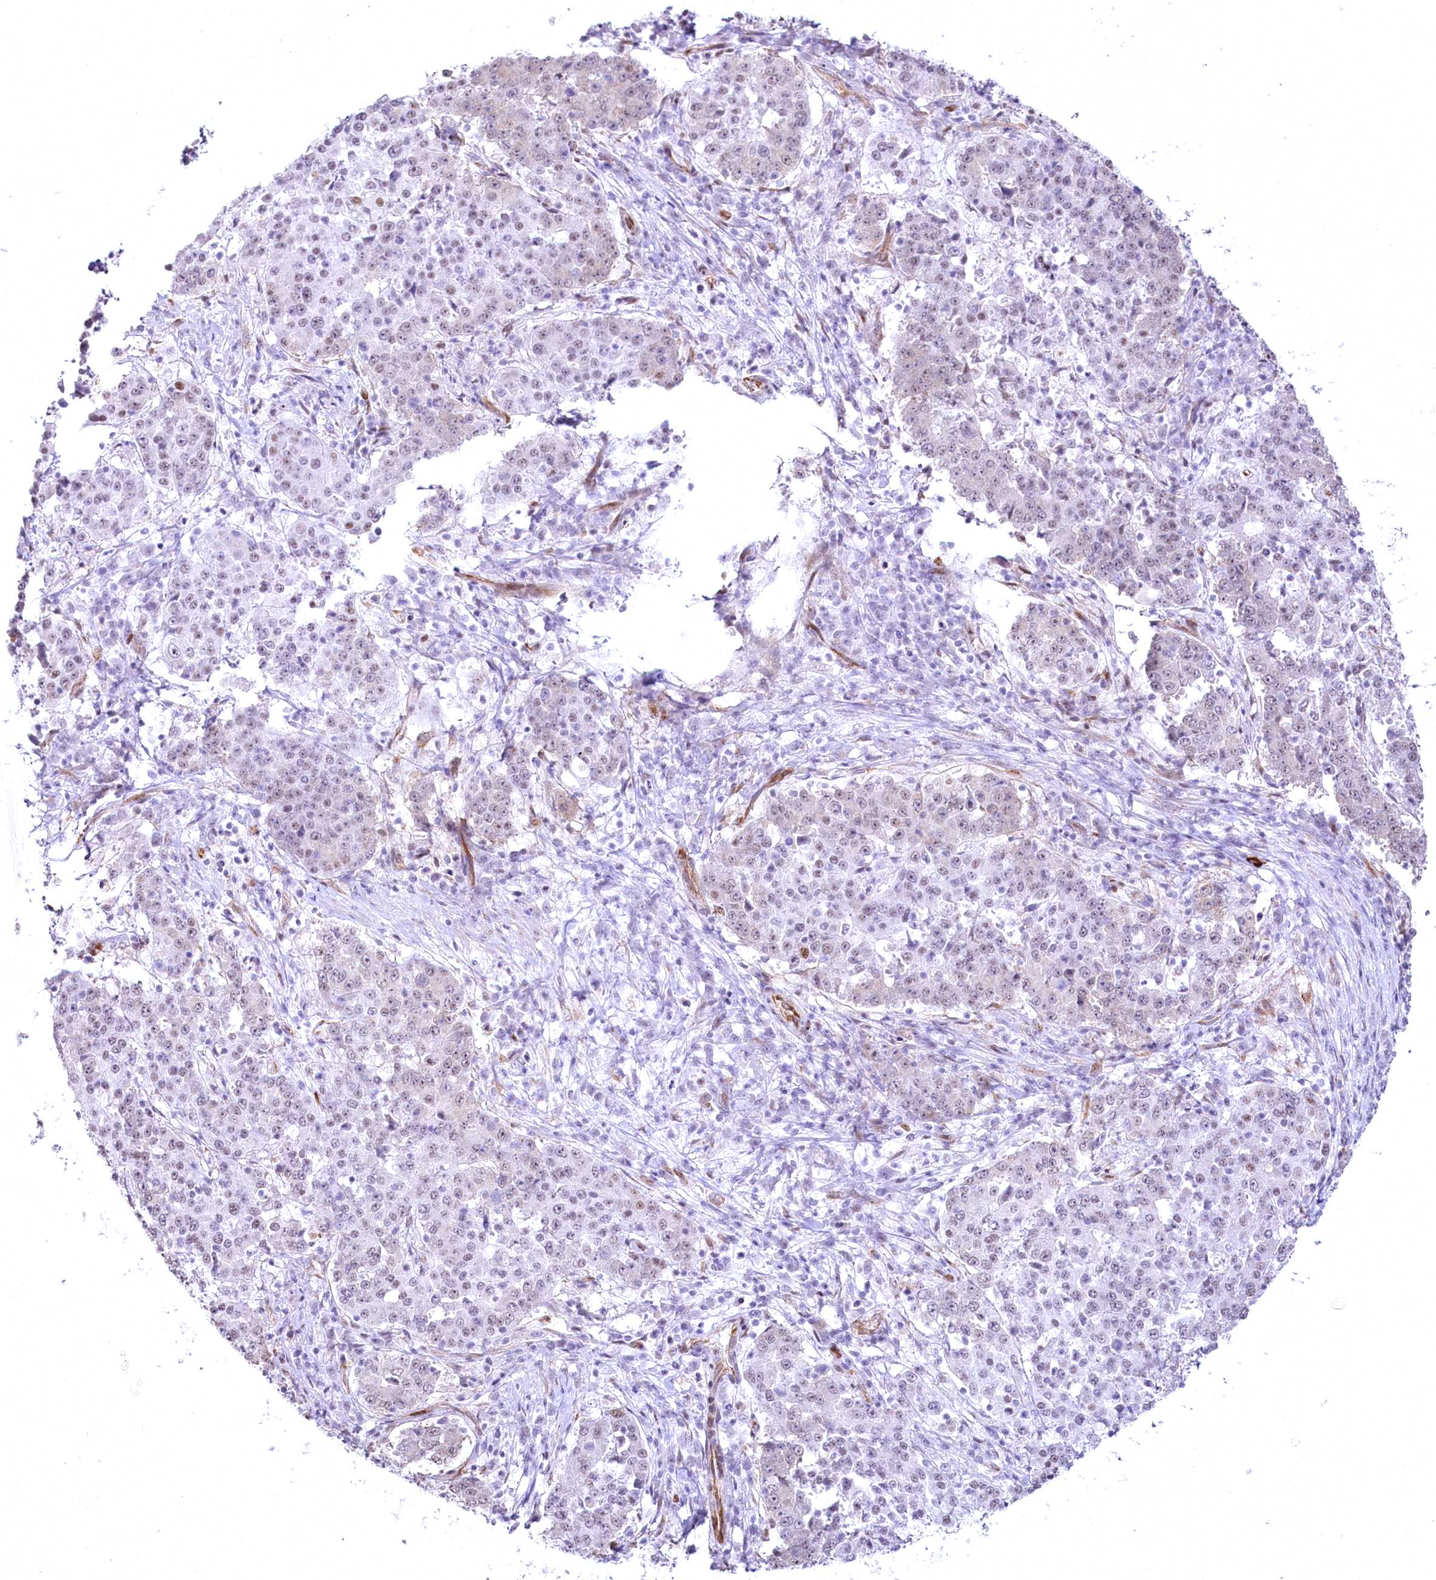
{"staining": {"intensity": "weak", "quantity": "<25%", "location": "nuclear"}, "tissue": "stomach cancer", "cell_type": "Tumor cells", "image_type": "cancer", "snomed": [{"axis": "morphology", "description": "Adenocarcinoma, NOS"}, {"axis": "topography", "description": "Stomach"}], "caption": "There is no significant staining in tumor cells of adenocarcinoma (stomach).", "gene": "YBX3", "patient": {"sex": "male", "age": 59}}